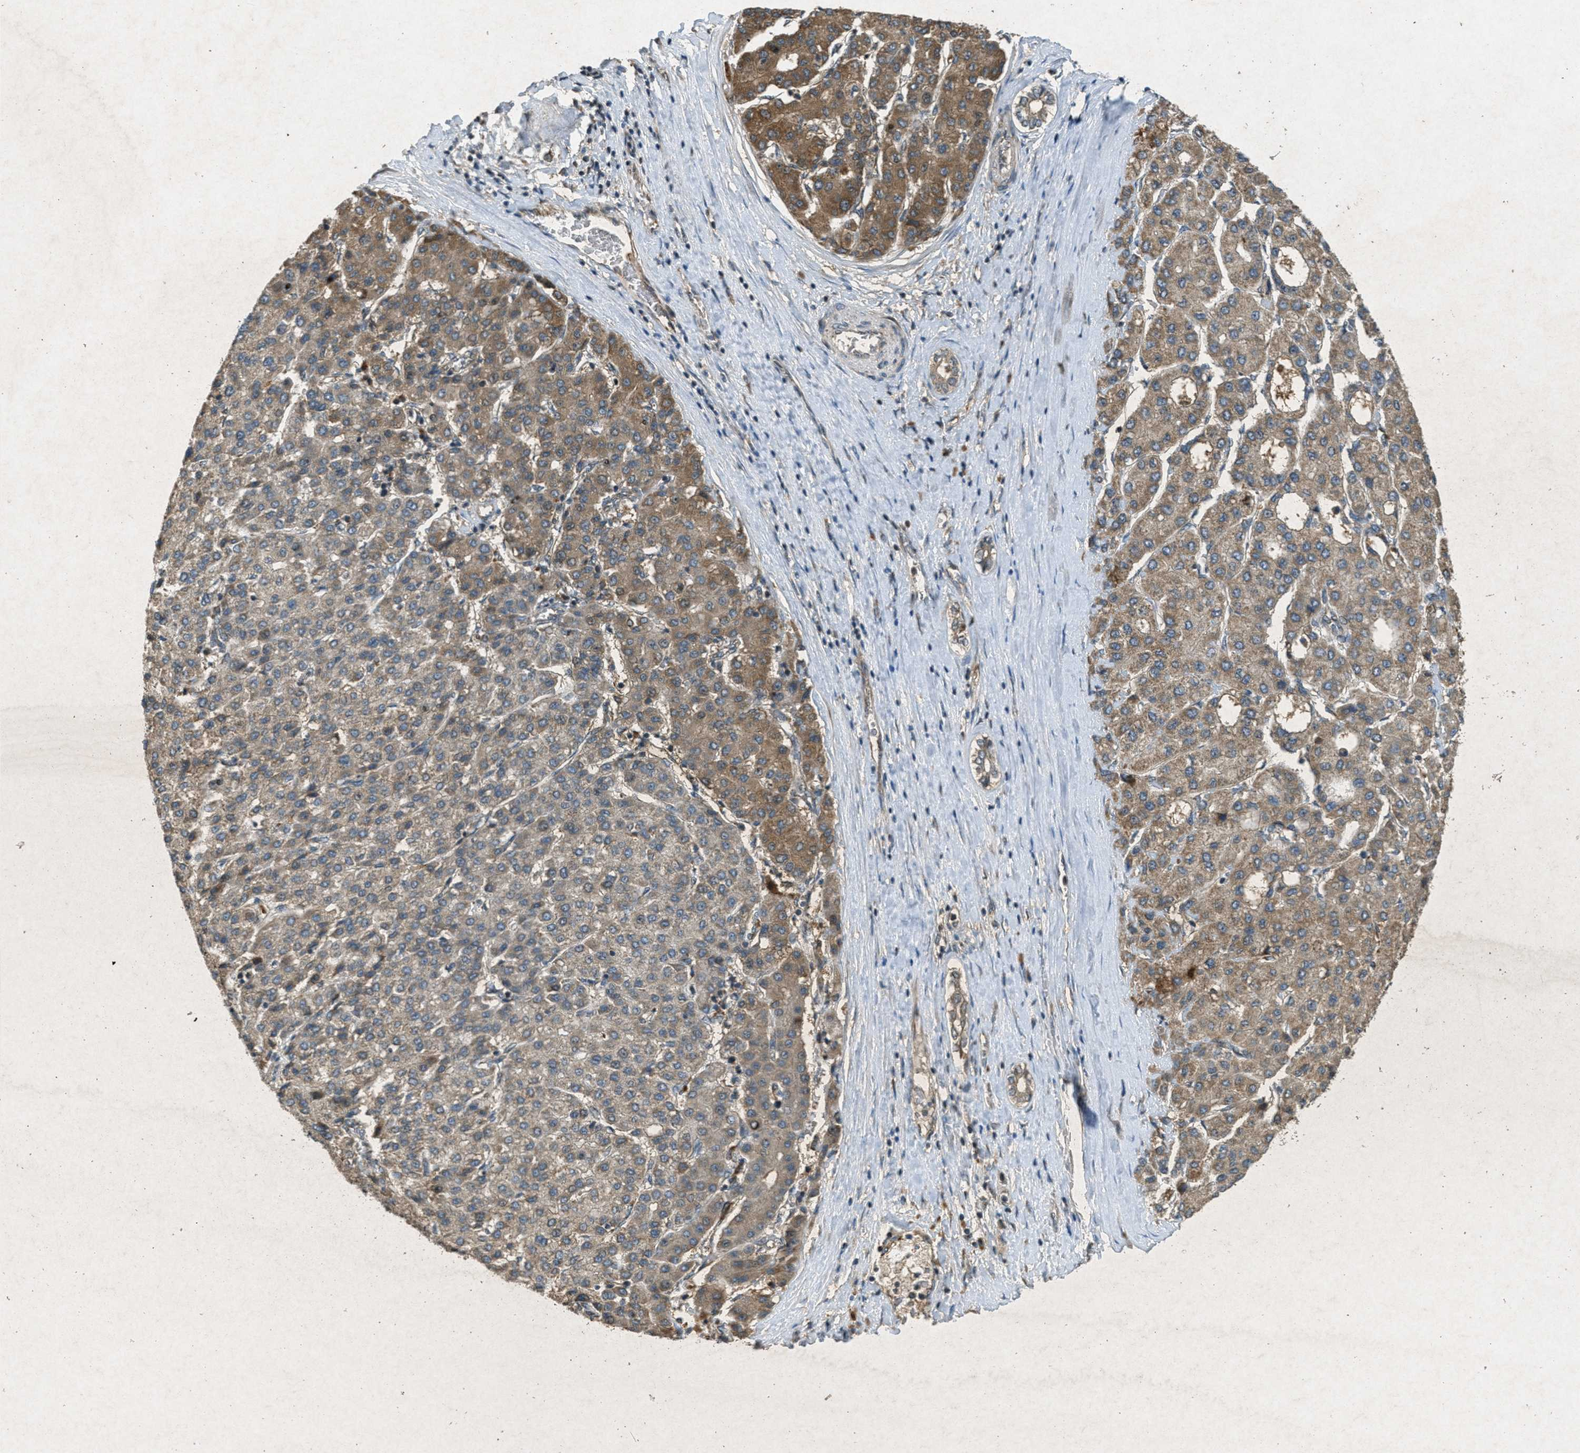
{"staining": {"intensity": "moderate", "quantity": ">75%", "location": "cytoplasmic/membranous"}, "tissue": "liver cancer", "cell_type": "Tumor cells", "image_type": "cancer", "snomed": [{"axis": "morphology", "description": "Carcinoma, Hepatocellular, NOS"}, {"axis": "topography", "description": "Liver"}], "caption": "Protein analysis of liver hepatocellular carcinoma tissue shows moderate cytoplasmic/membranous expression in approximately >75% of tumor cells. (IHC, brightfield microscopy, high magnification).", "gene": "PPP1R15A", "patient": {"sex": "male", "age": 65}}